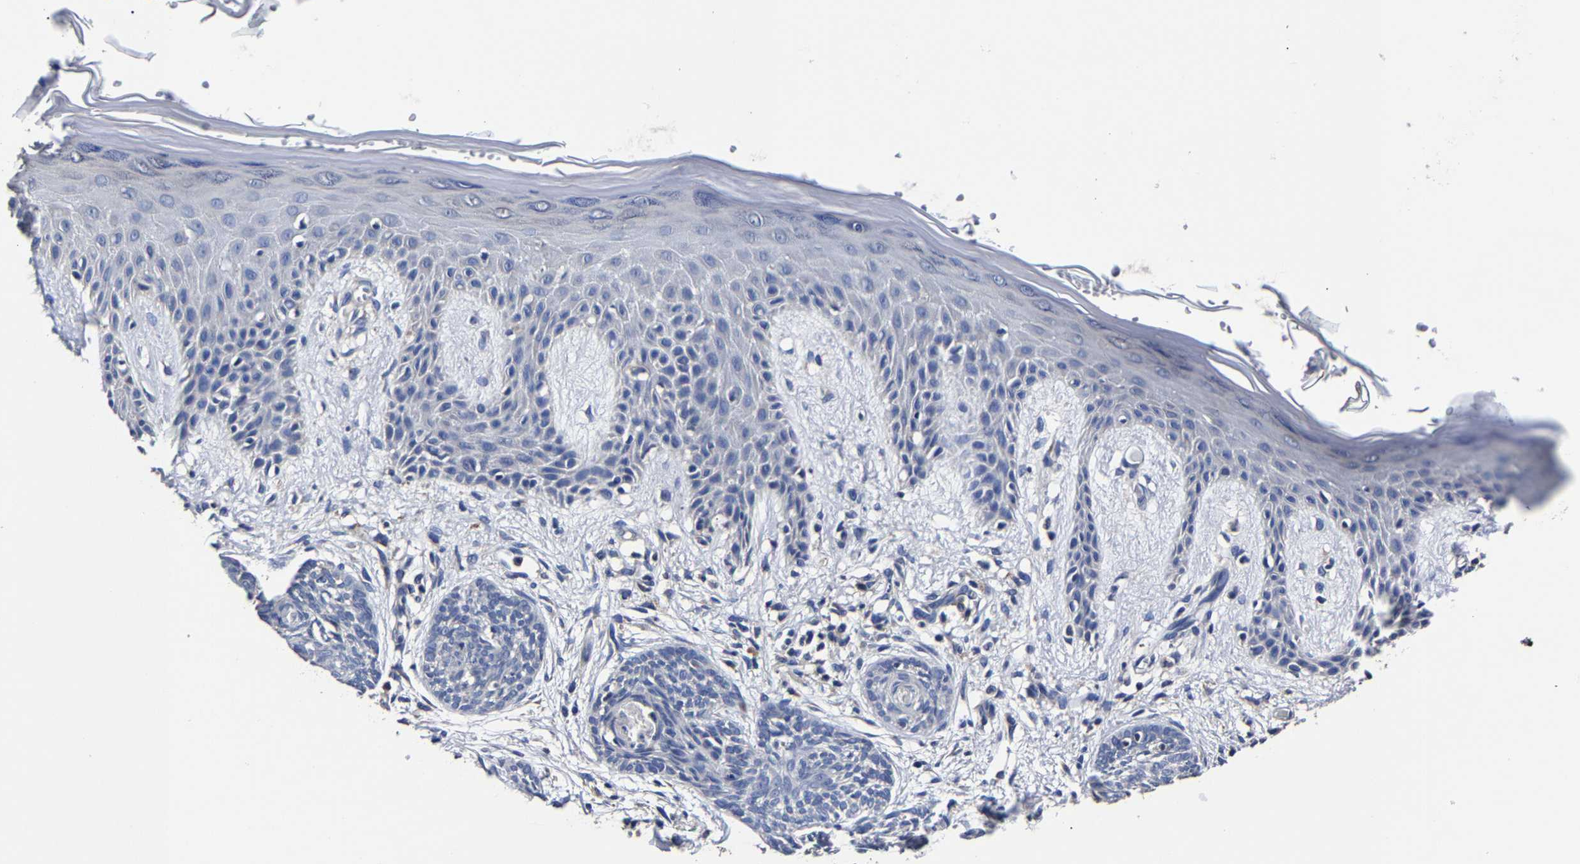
{"staining": {"intensity": "negative", "quantity": "none", "location": "none"}, "tissue": "skin cancer", "cell_type": "Tumor cells", "image_type": "cancer", "snomed": [{"axis": "morphology", "description": "Basal cell carcinoma"}, {"axis": "topography", "description": "Skin"}], "caption": "Immunohistochemistry (IHC) micrograph of skin basal cell carcinoma stained for a protein (brown), which exhibits no expression in tumor cells. (Brightfield microscopy of DAB (3,3'-diaminobenzidine) IHC at high magnification).", "gene": "AKAP4", "patient": {"sex": "female", "age": 59}}